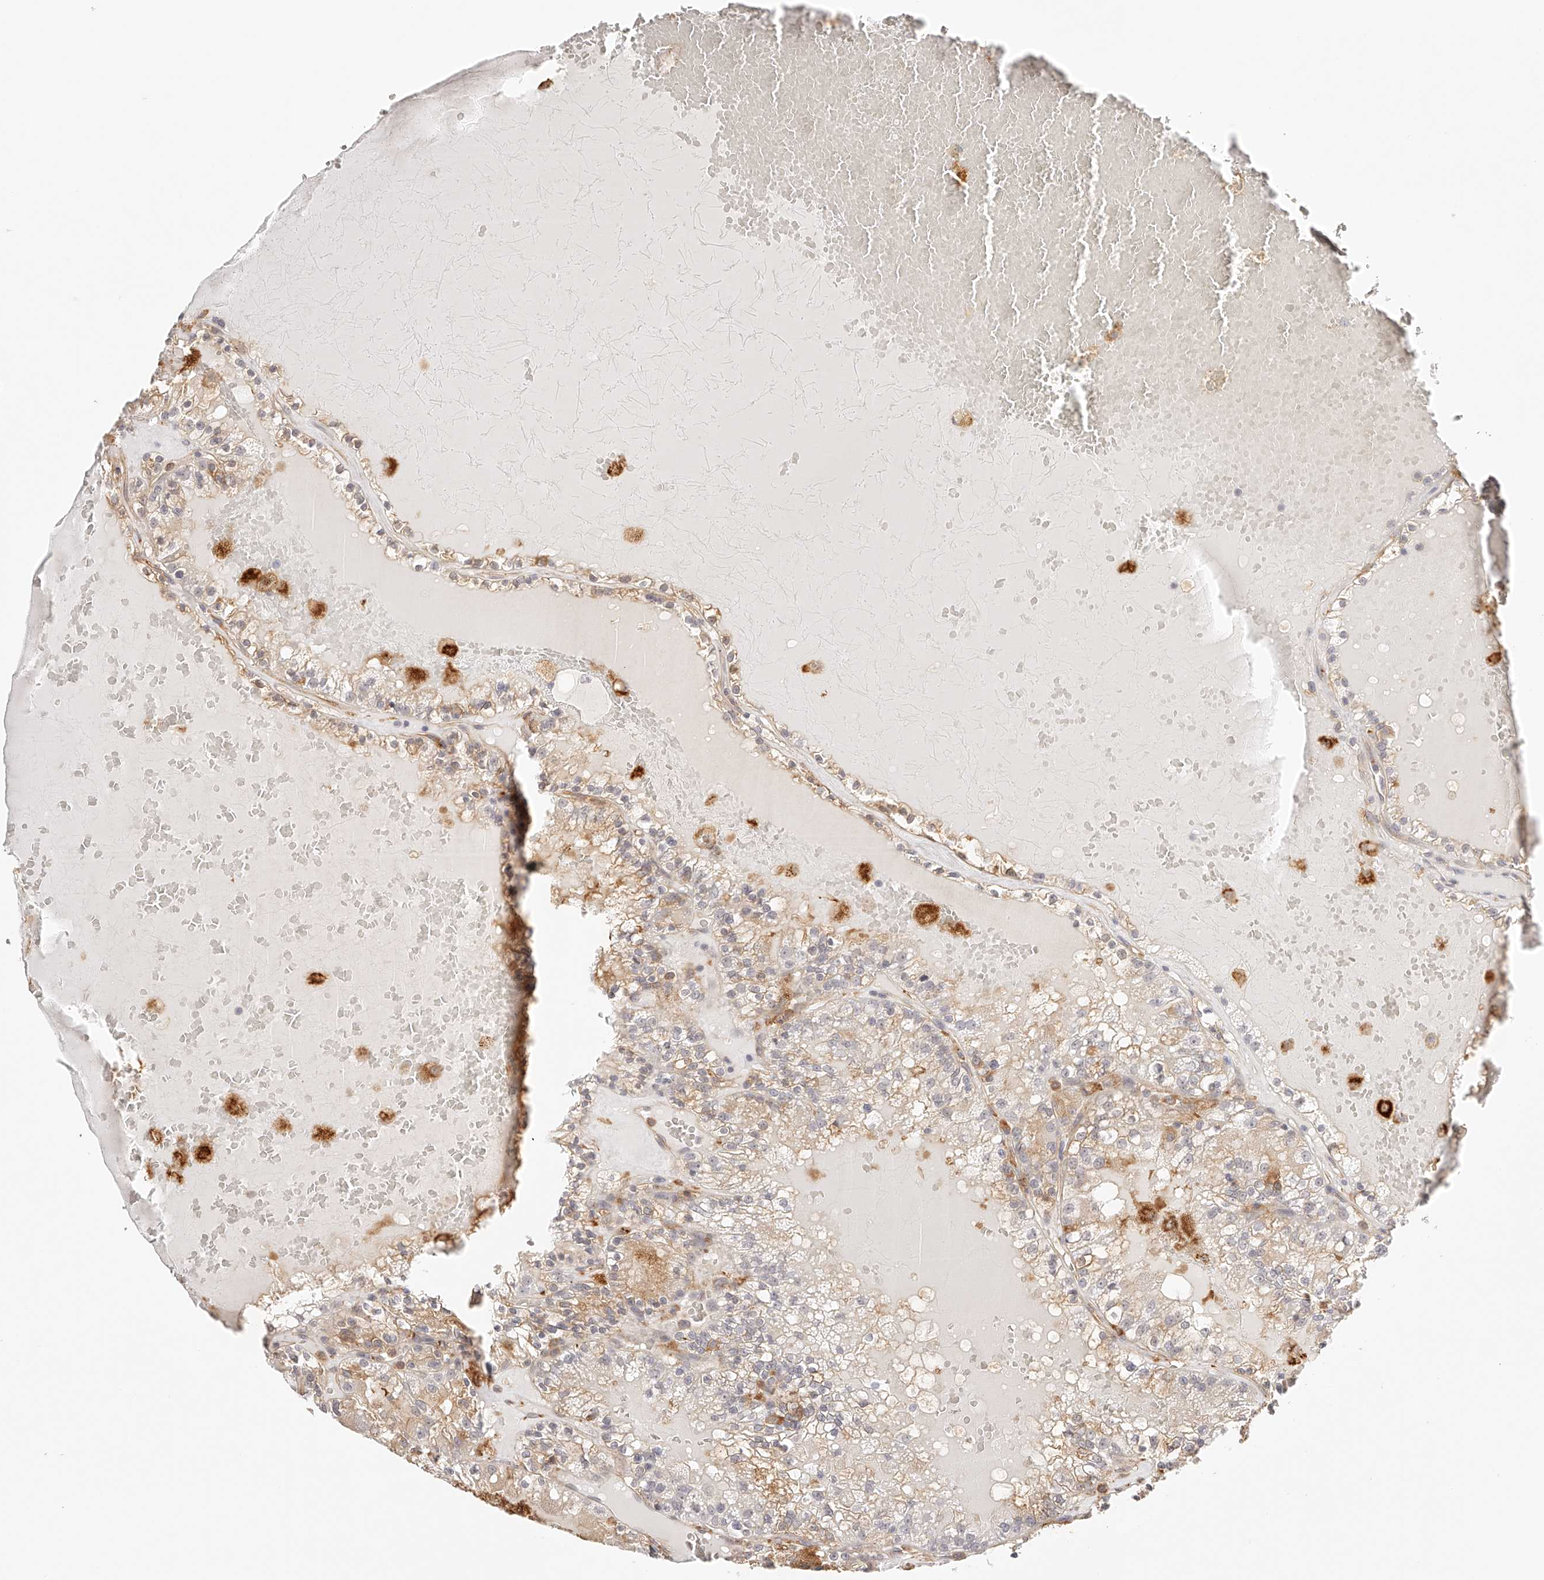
{"staining": {"intensity": "moderate", "quantity": "25%-75%", "location": "cytoplasmic/membranous"}, "tissue": "renal cancer", "cell_type": "Tumor cells", "image_type": "cancer", "snomed": [{"axis": "morphology", "description": "Adenocarcinoma, NOS"}, {"axis": "topography", "description": "Kidney"}], "caption": "About 25%-75% of tumor cells in human renal cancer show moderate cytoplasmic/membranous protein positivity as visualized by brown immunohistochemical staining.", "gene": "SYNC", "patient": {"sex": "female", "age": 56}}